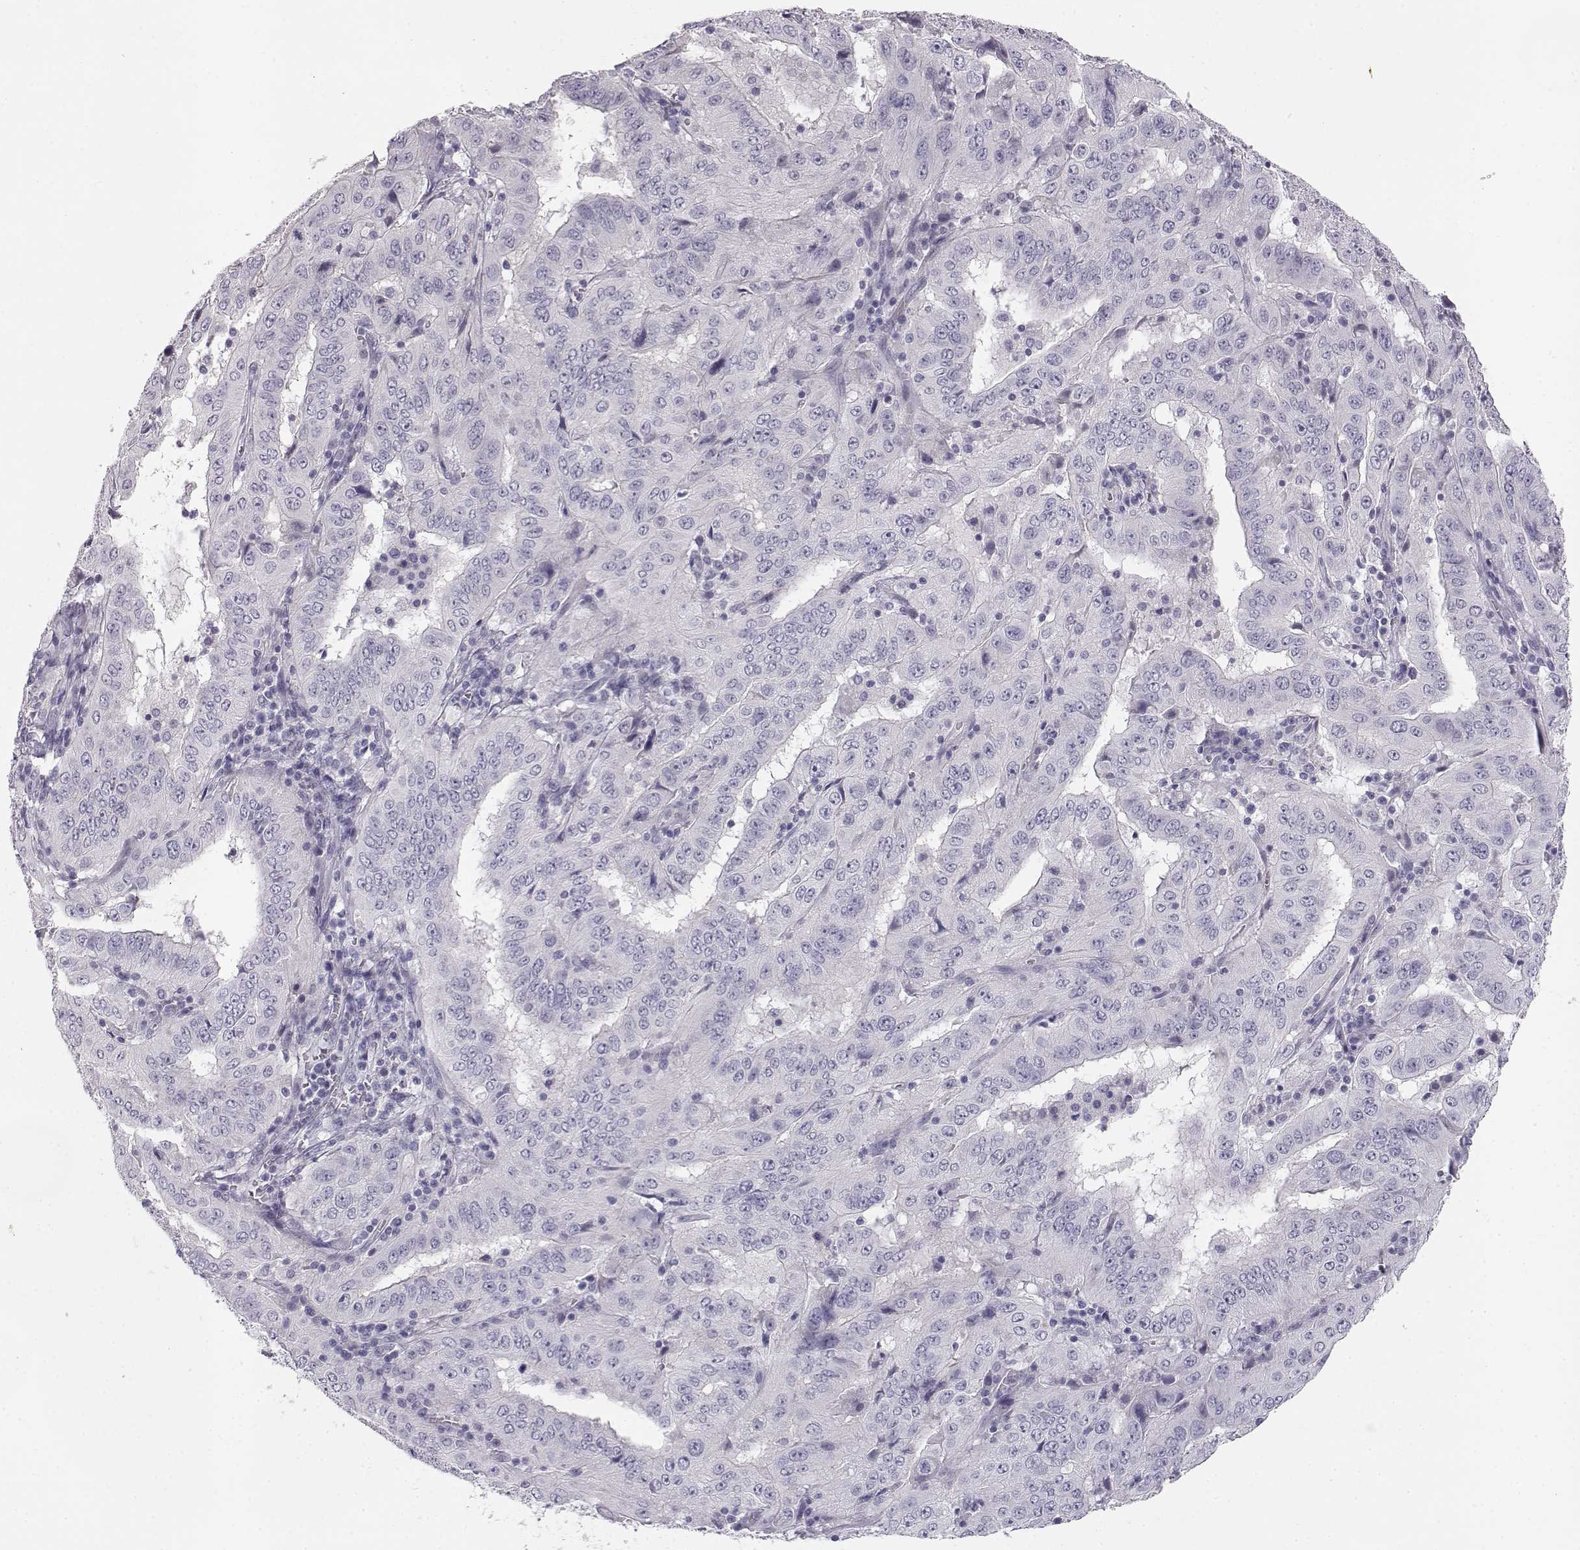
{"staining": {"intensity": "negative", "quantity": "none", "location": "none"}, "tissue": "pancreatic cancer", "cell_type": "Tumor cells", "image_type": "cancer", "snomed": [{"axis": "morphology", "description": "Adenocarcinoma, NOS"}, {"axis": "topography", "description": "Pancreas"}], "caption": "Immunohistochemistry of human pancreatic adenocarcinoma displays no expression in tumor cells.", "gene": "MYCBPAP", "patient": {"sex": "male", "age": 63}}